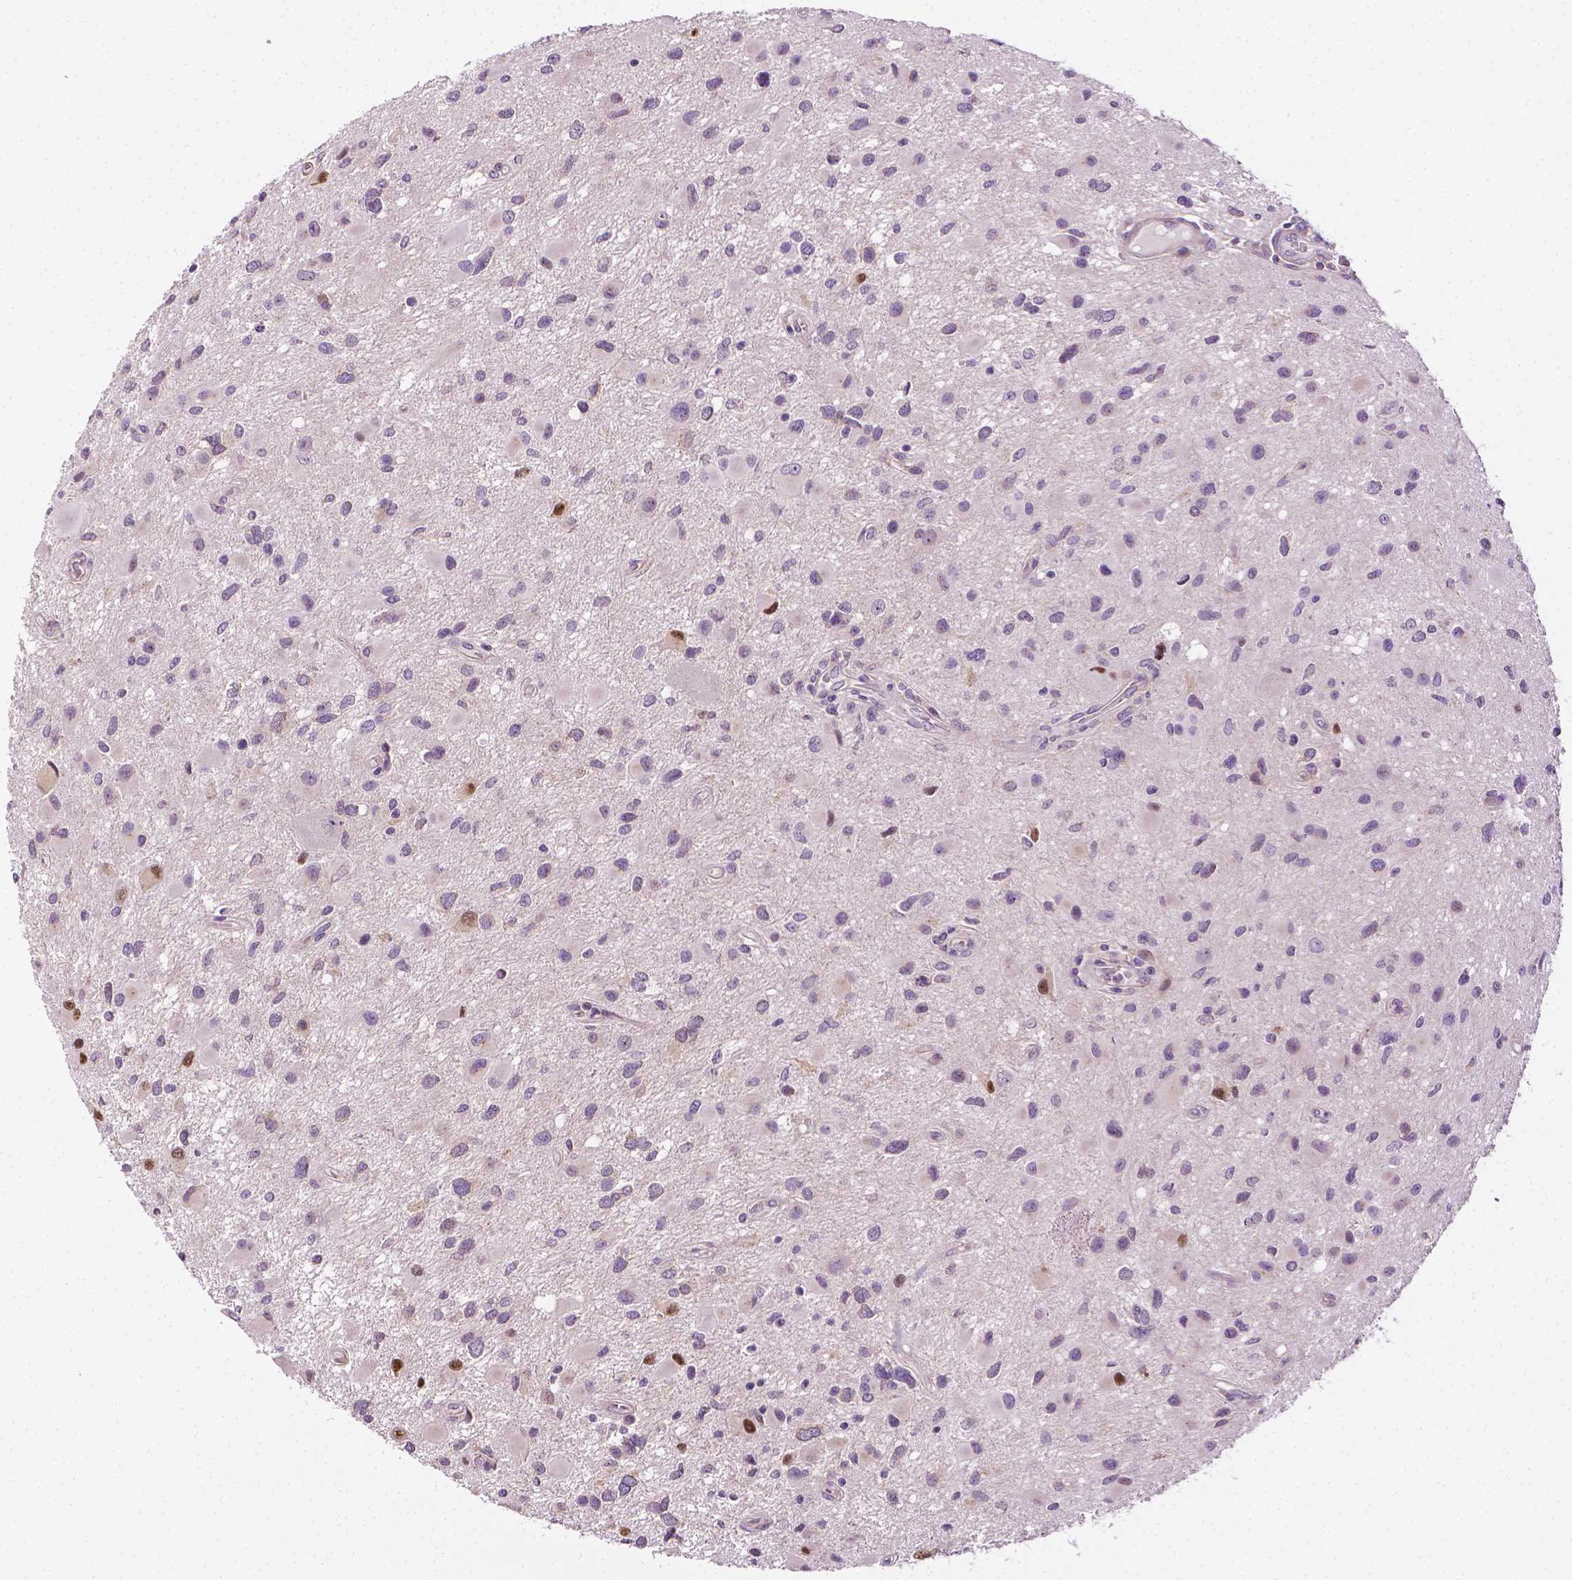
{"staining": {"intensity": "moderate", "quantity": "<25%", "location": "nuclear"}, "tissue": "glioma", "cell_type": "Tumor cells", "image_type": "cancer", "snomed": [{"axis": "morphology", "description": "Glioma, malignant, Low grade"}, {"axis": "topography", "description": "Brain"}], "caption": "This image displays malignant glioma (low-grade) stained with immunohistochemistry to label a protein in brown. The nuclear of tumor cells show moderate positivity for the protein. Nuclei are counter-stained blue.", "gene": "MCOLN3", "patient": {"sex": "female", "age": 32}}